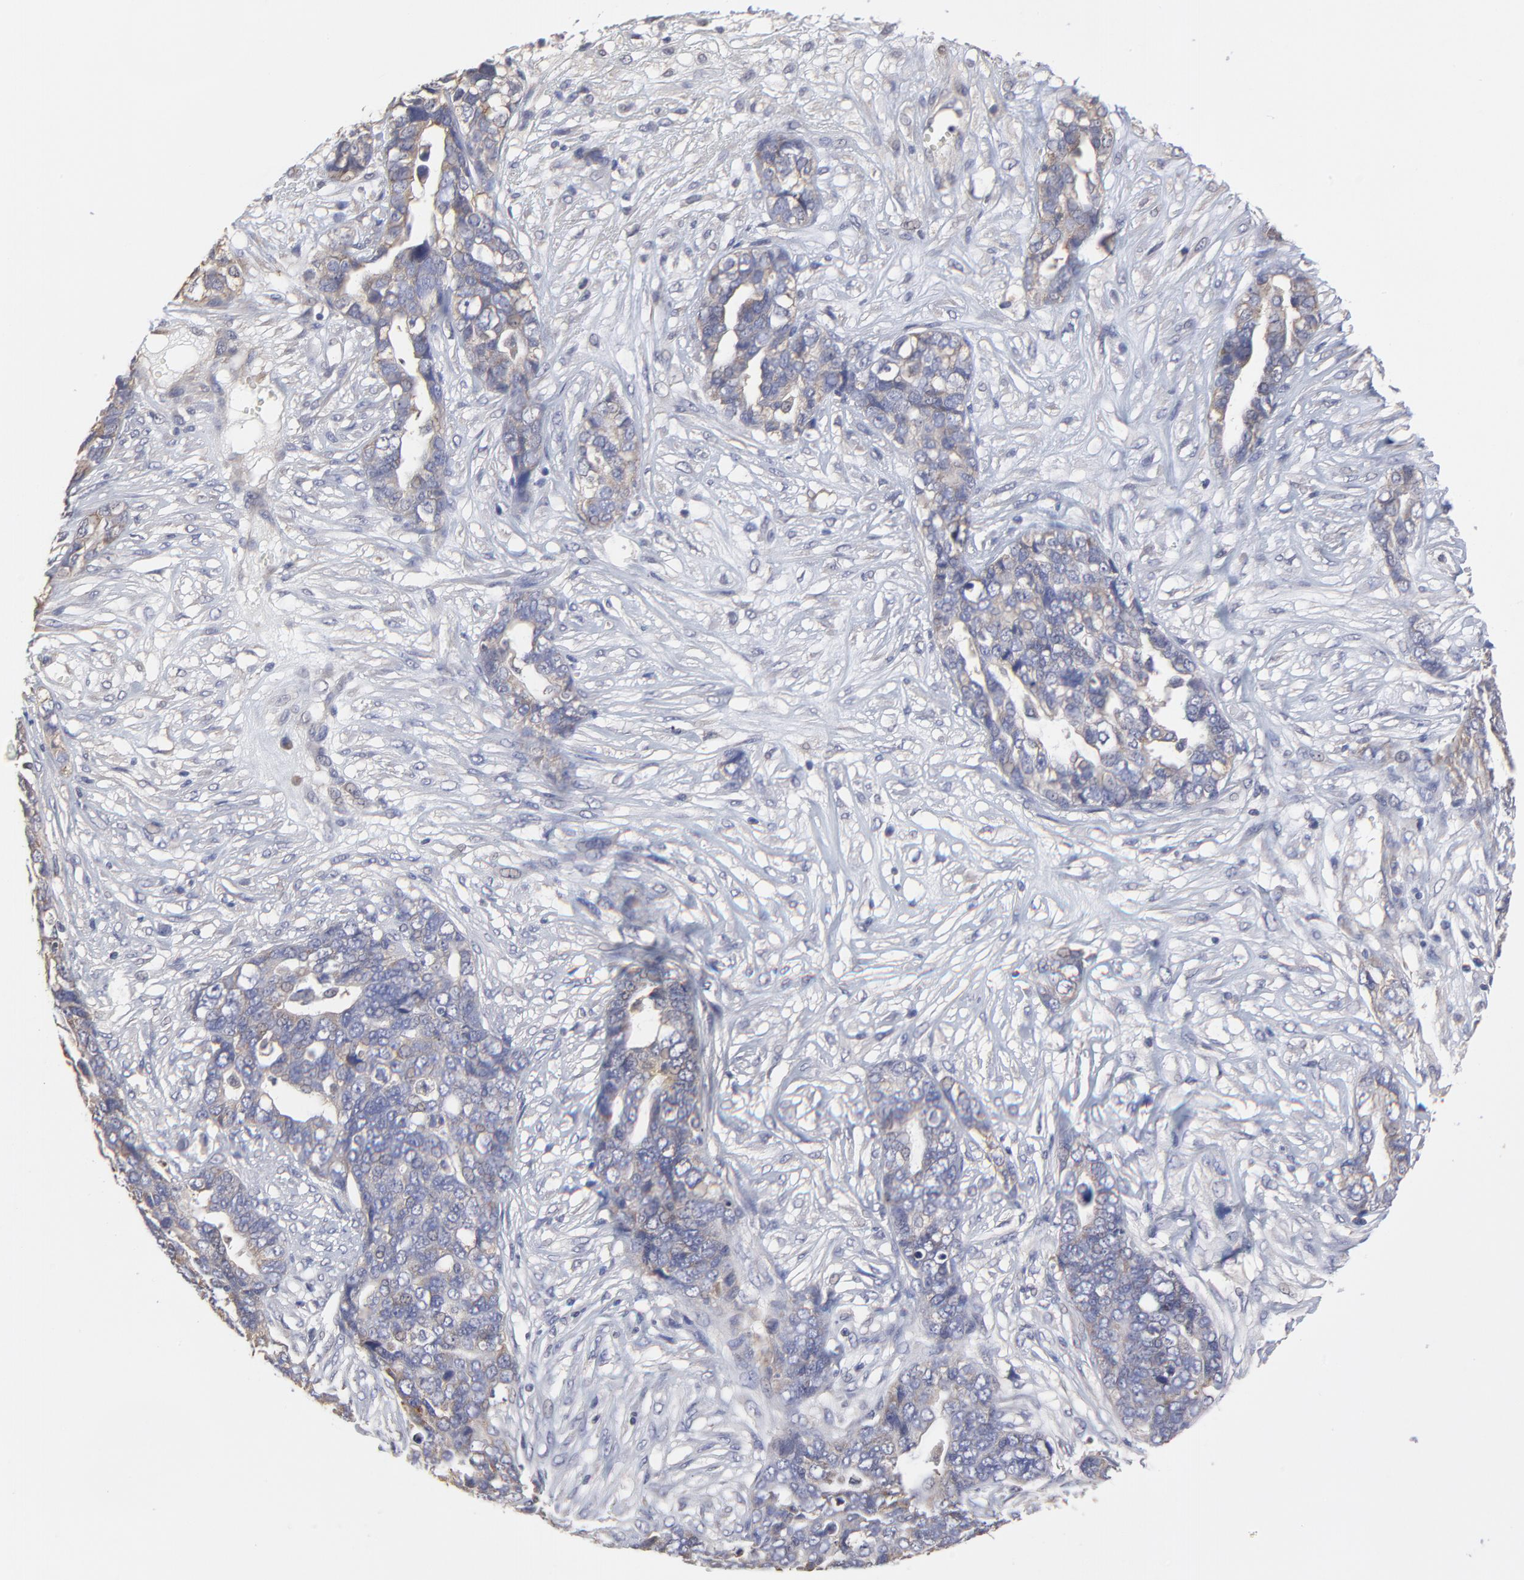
{"staining": {"intensity": "weak", "quantity": "25%-75%", "location": "cytoplasmic/membranous"}, "tissue": "ovarian cancer", "cell_type": "Tumor cells", "image_type": "cancer", "snomed": [{"axis": "morphology", "description": "Normal tissue, NOS"}, {"axis": "morphology", "description": "Cystadenocarcinoma, serous, NOS"}, {"axis": "topography", "description": "Fallopian tube"}, {"axis": "topography", "description": "Ovary"}], "caption": "An immunohistochemistry (IHC) image of neoplastic tissue is shown. Protein staining in brown shows weak cytoplasmic/membranous positivity in ovarian cancer (serous cystadenocarcinoma) within tumor cells.", "gene": "CCT2", "patient": {"sex": "female", "age": 56}}